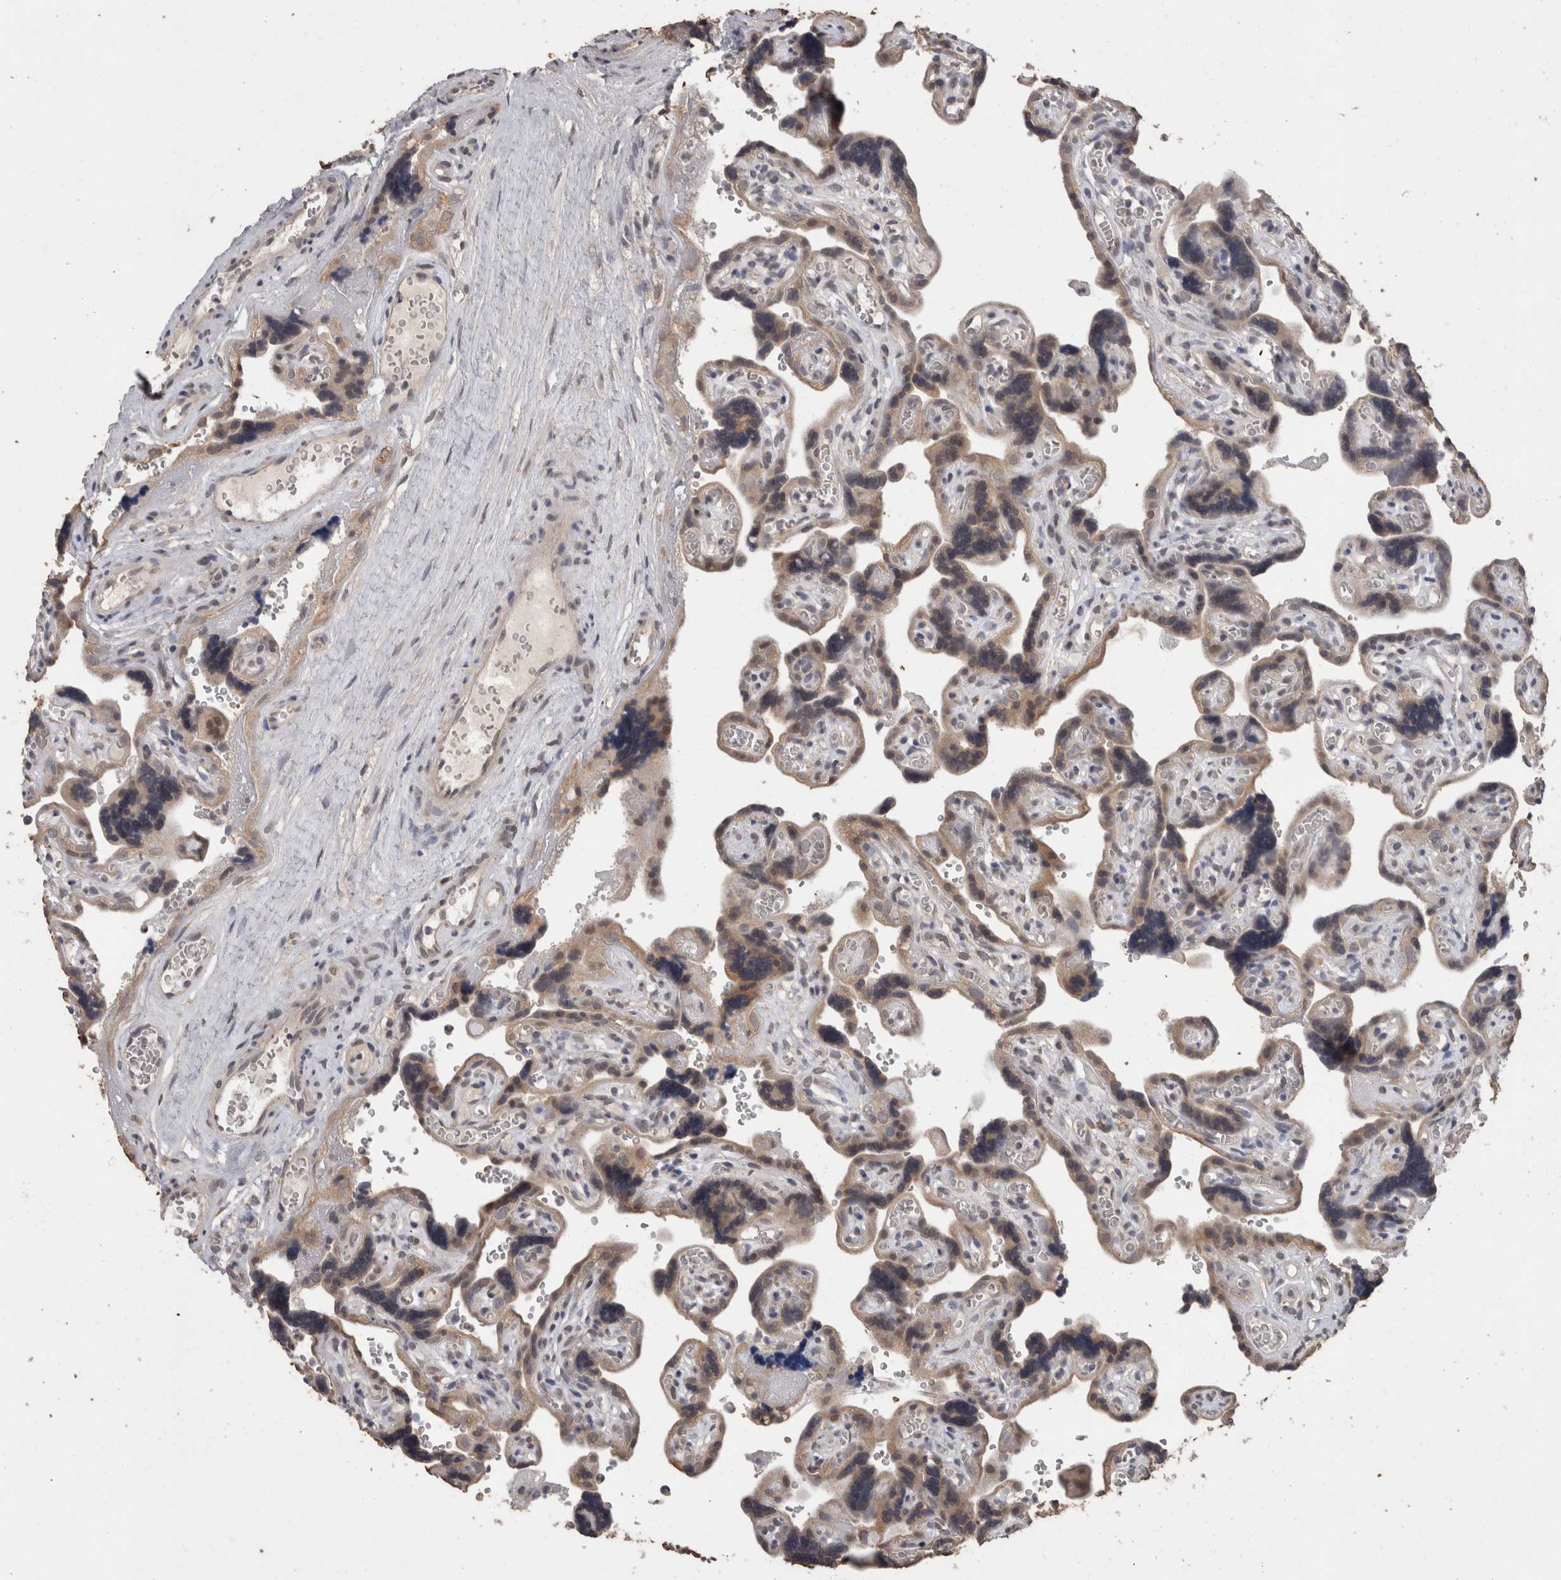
{"staining": {"intensity": "weak", "quantity": ">75%", "location": "cytoplasmic/membranous"}, "tissue": "placenta", "cell_type": "Trophoblastic cells", "image_type": "normal", "snomed": [{"axis": "morphology", "description": "Normal tissue, NOS"}, {"axis": "topography", "description": "Placenta"}], "caption": "Protein staining of unremarkable placenta reveals weak cytoplasmic/membranous positivity in approximately >75% of trophoblastic cells.", "gene": "FHOD3", "patient": {"sex": "female", "age": 30}}